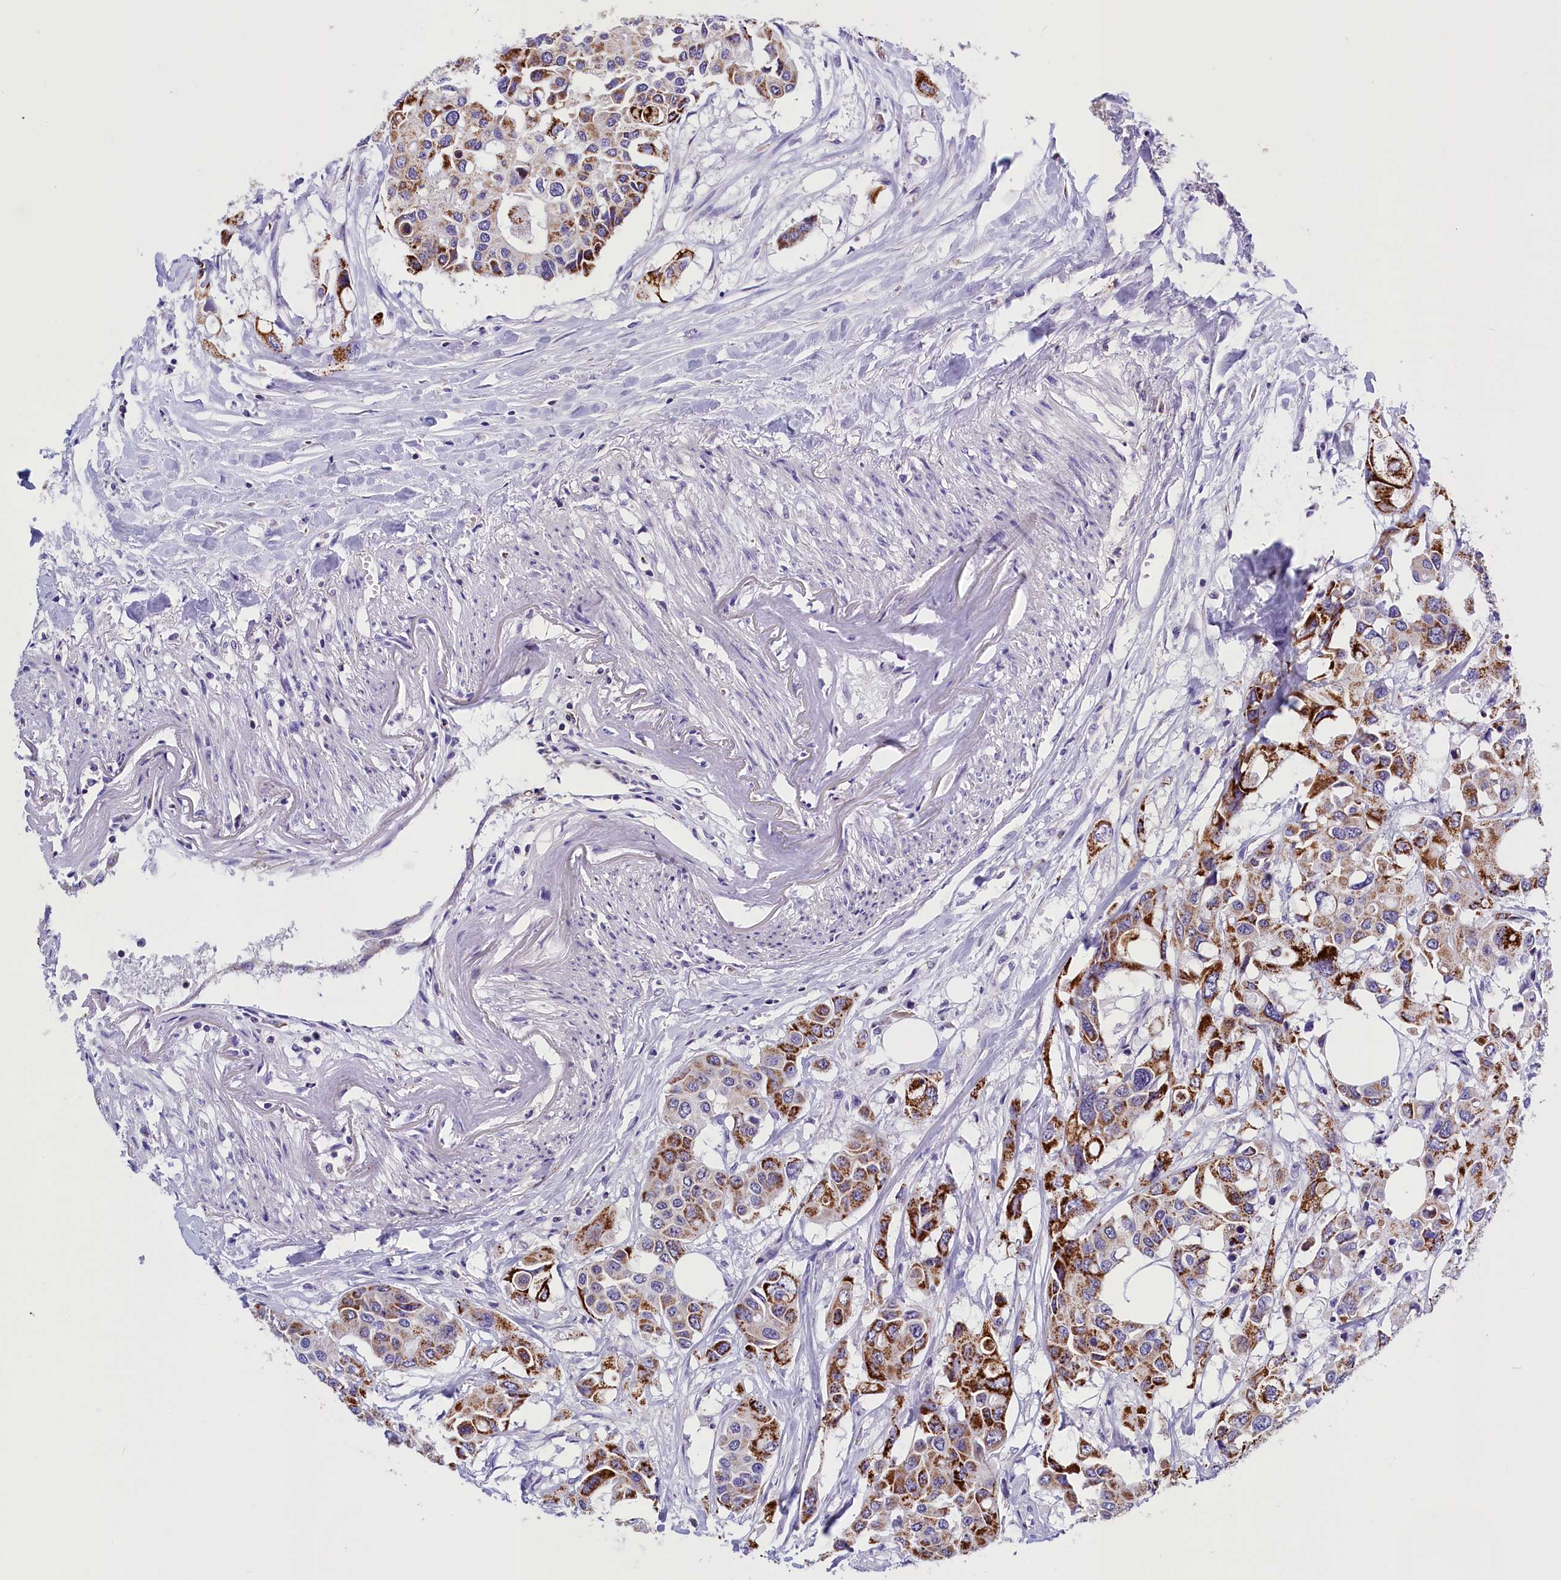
{"staining": {"intensity": "moderate", "quantity": ">75%", "location": "cytoplasmic/membranous"}, "tissue": "colorectal cancer", "cell_type": "Tumor cells", "image_type": "cancer", "snomed": [{"axis": "morphology", "description": "Adenocarcinoma, NOS"}, {"axis": "topography", "description": "Colon"}], "caption": "DAB immunohistochemical staining of colorectal cancer (adenocarcinoma) displays moderate cytoplasmic/membranous protein staining in approximately >75% of tumor cells.", "gene": "ABAT", "patient": {"sex": "male", "age": 77}}